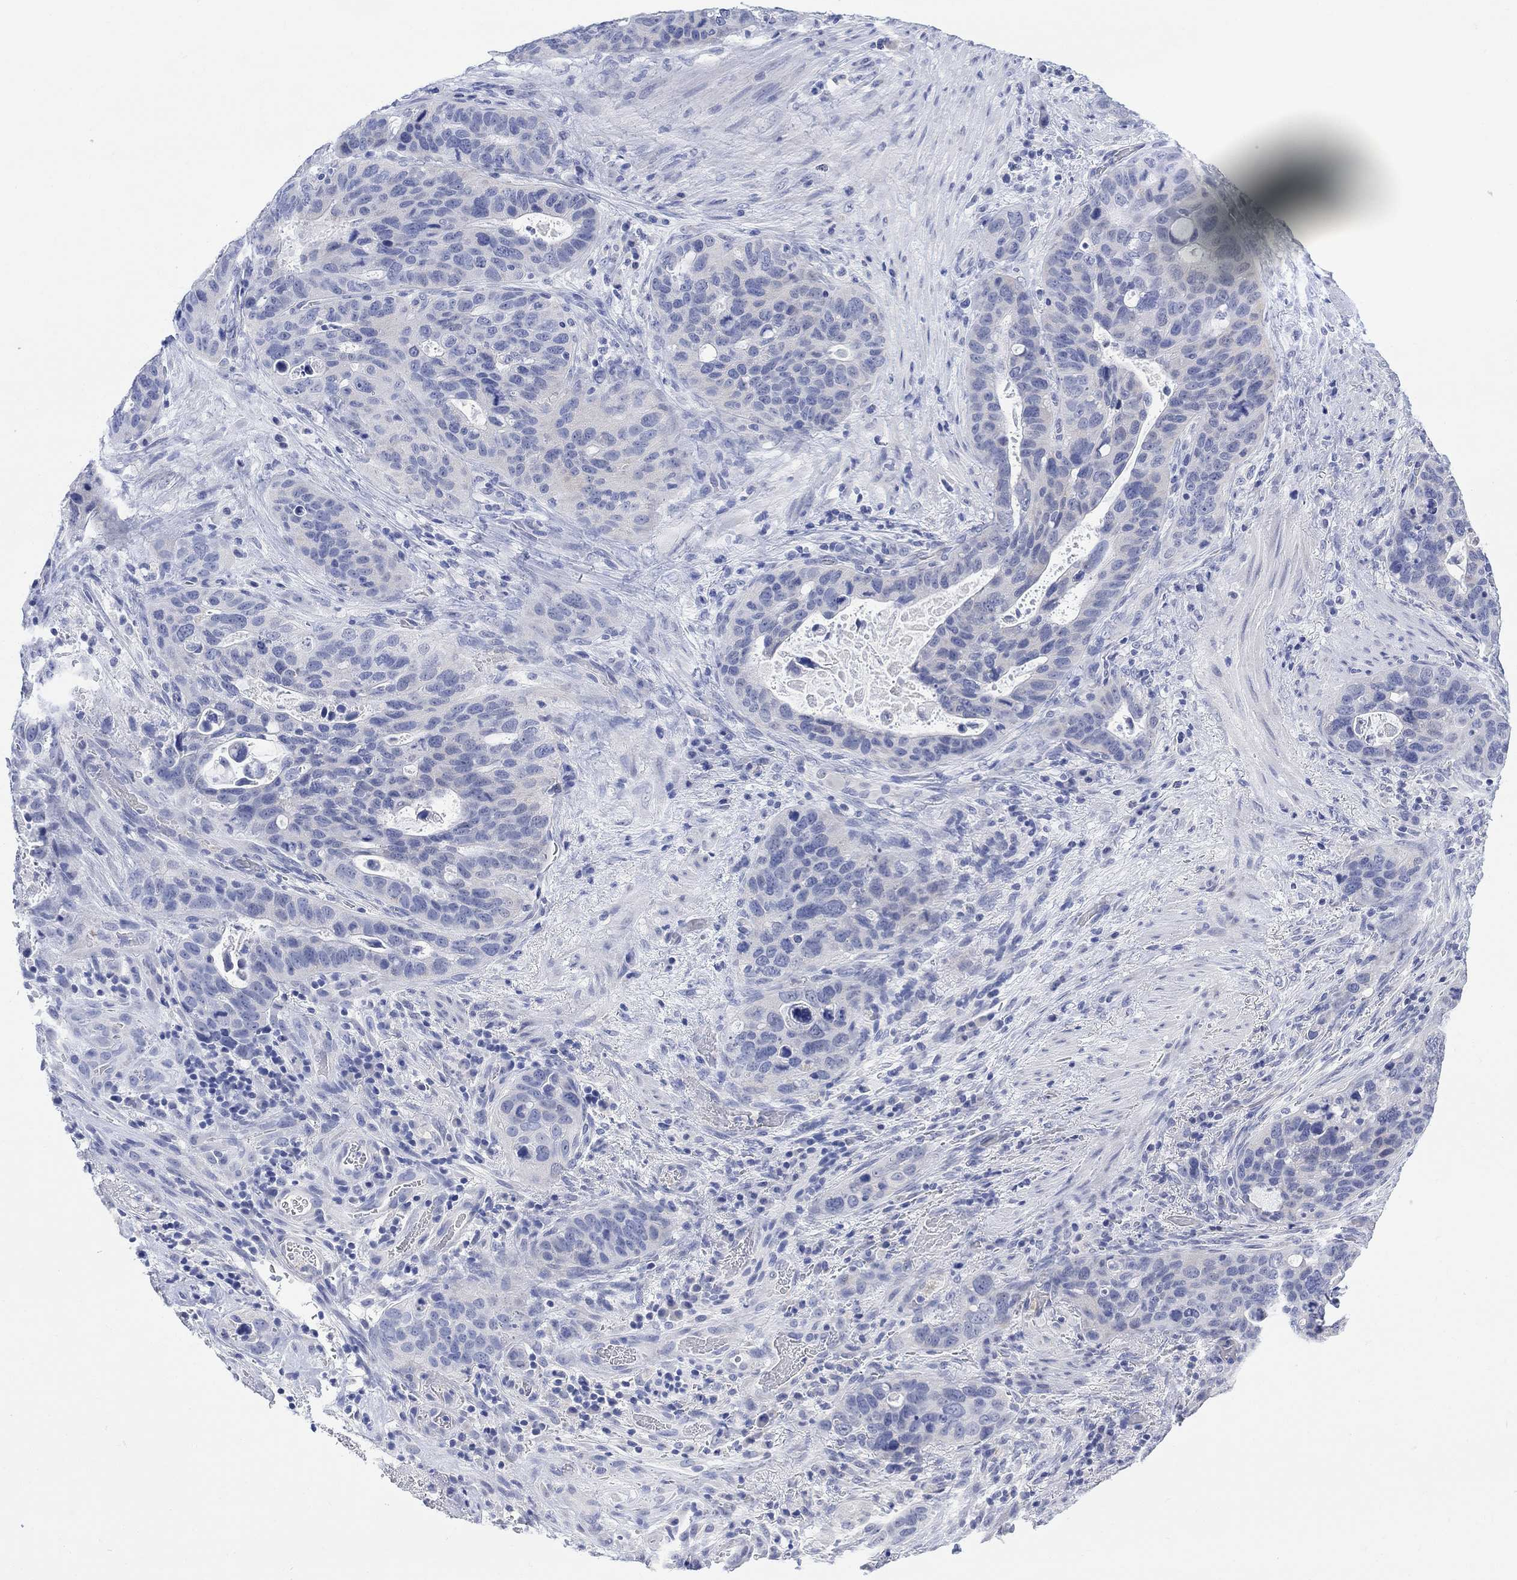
{"staining": {"intensity": "negative", "quantity": "none", "location": "none"}, "tissue": "stomach cancer", "cell_type": "Tumor cells", "image_type": "cancer", "snomed": [{"axis": "morphology", "description": "Adenocarcinoma, NOS"}, {"axis": "topography", "description": "Stomach"}], "caption": "Tumor cells are negative for protein expression in human stomach cancer (adenocarcinoma).", "gene": "FBP2", "patient": {"sex": "male", "age": 54}}